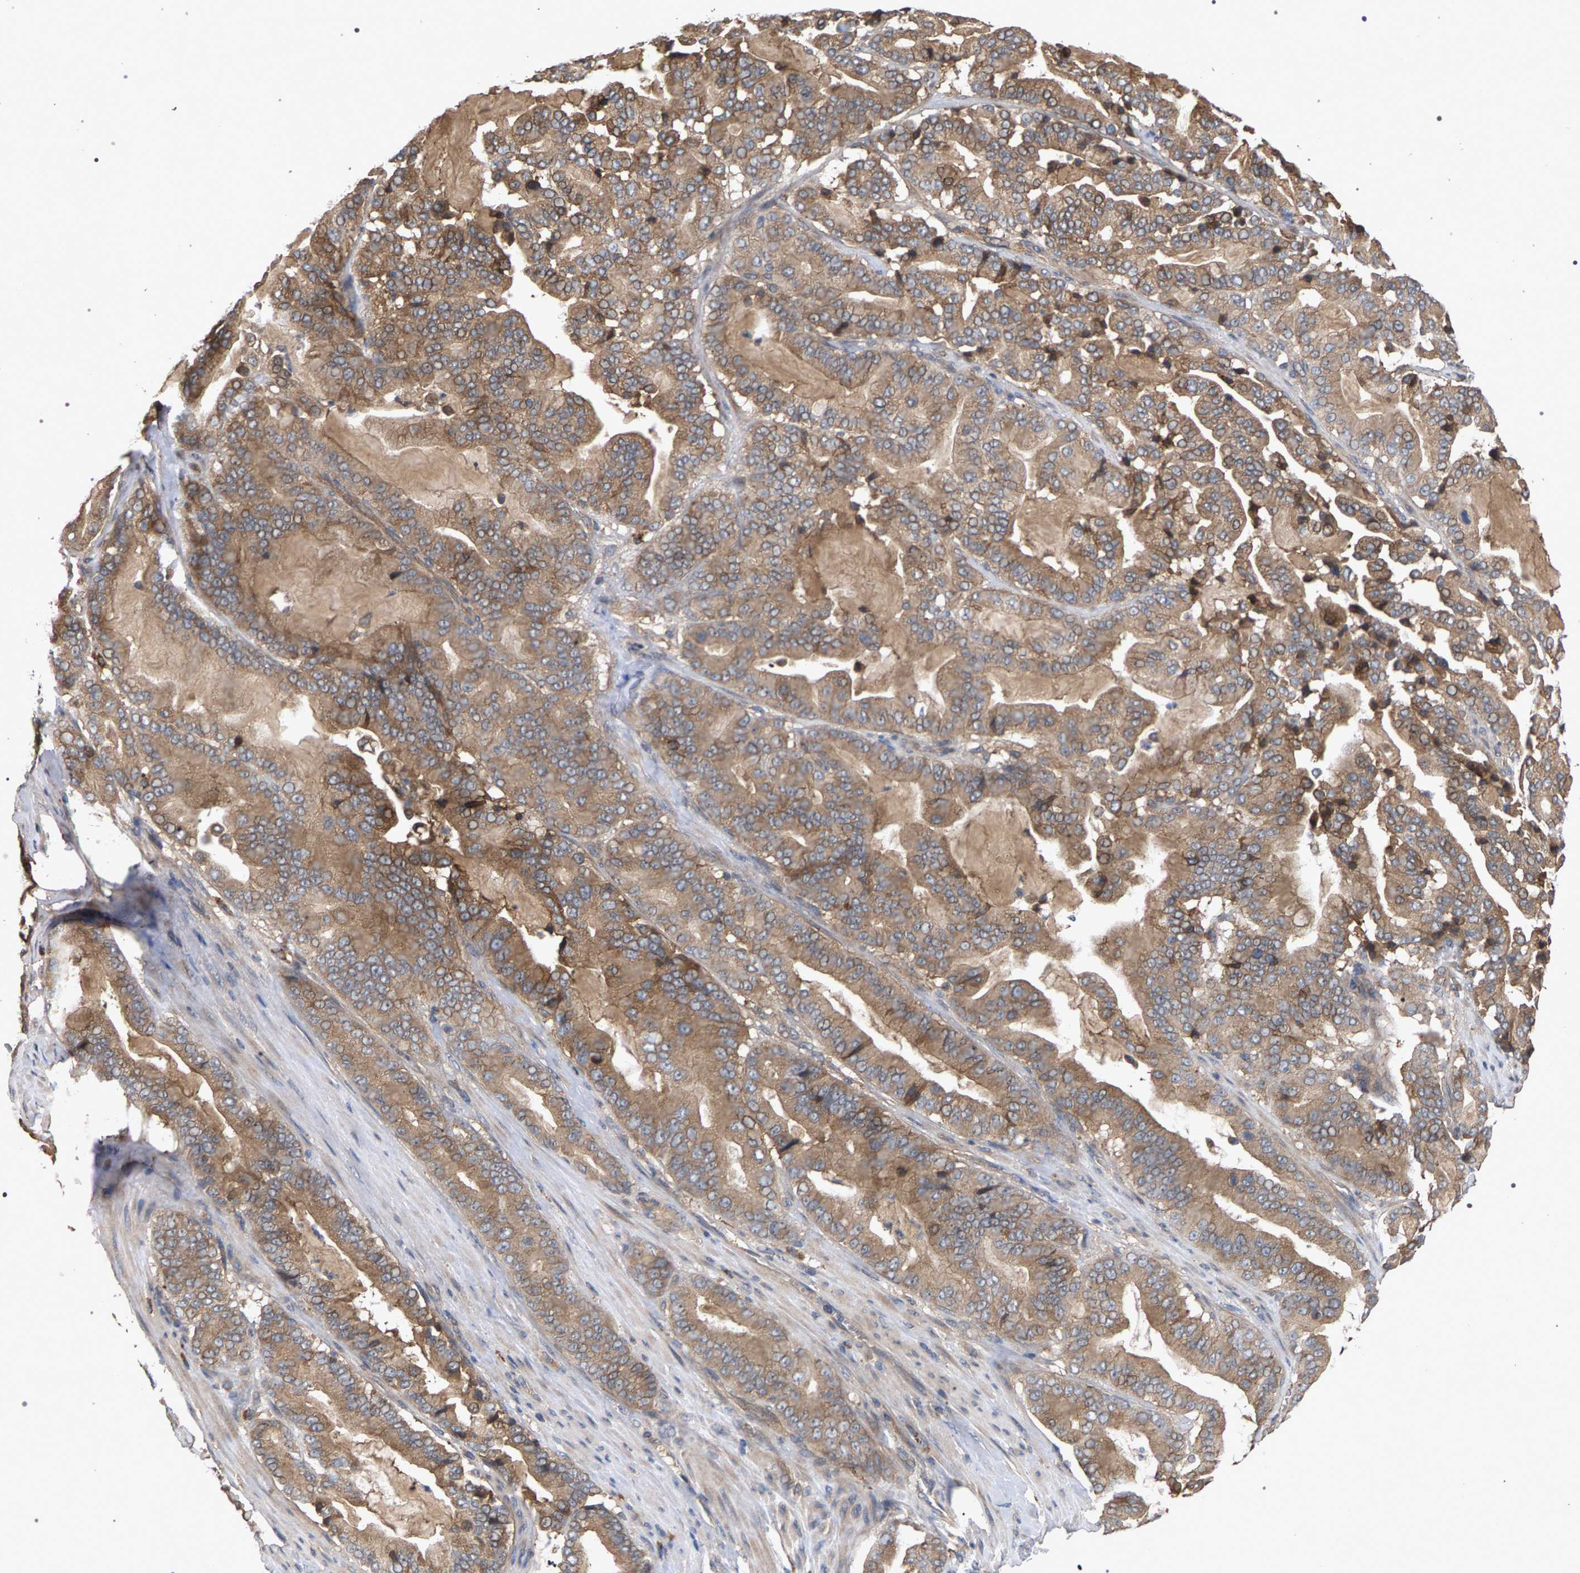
{"staining": {"intensity": "moderate", "quantity": ">75%", "location": "cytoplasmic/membranous"}, "tissue": "pancreatic cancer", "cell_type": "Tumor cells", "image_type": "cancer", "snomed": [{"axis": "morphology", "description": "Adenocarcinoma, NOS"}, {"axis": "topography", "description": "Pancreas"}], "caption": "Adenocarcinoma (pancreatic) was stained to show a protein in brown. There is medium levels of moderate cytoplasmic/membranous expression in approximately >75% of tumor cells. The protein of interest is shown in brown color, while the nuclei are stained blue.", "gene": "SLC4A4", "patient": {"sex": "male", "age": 63}}